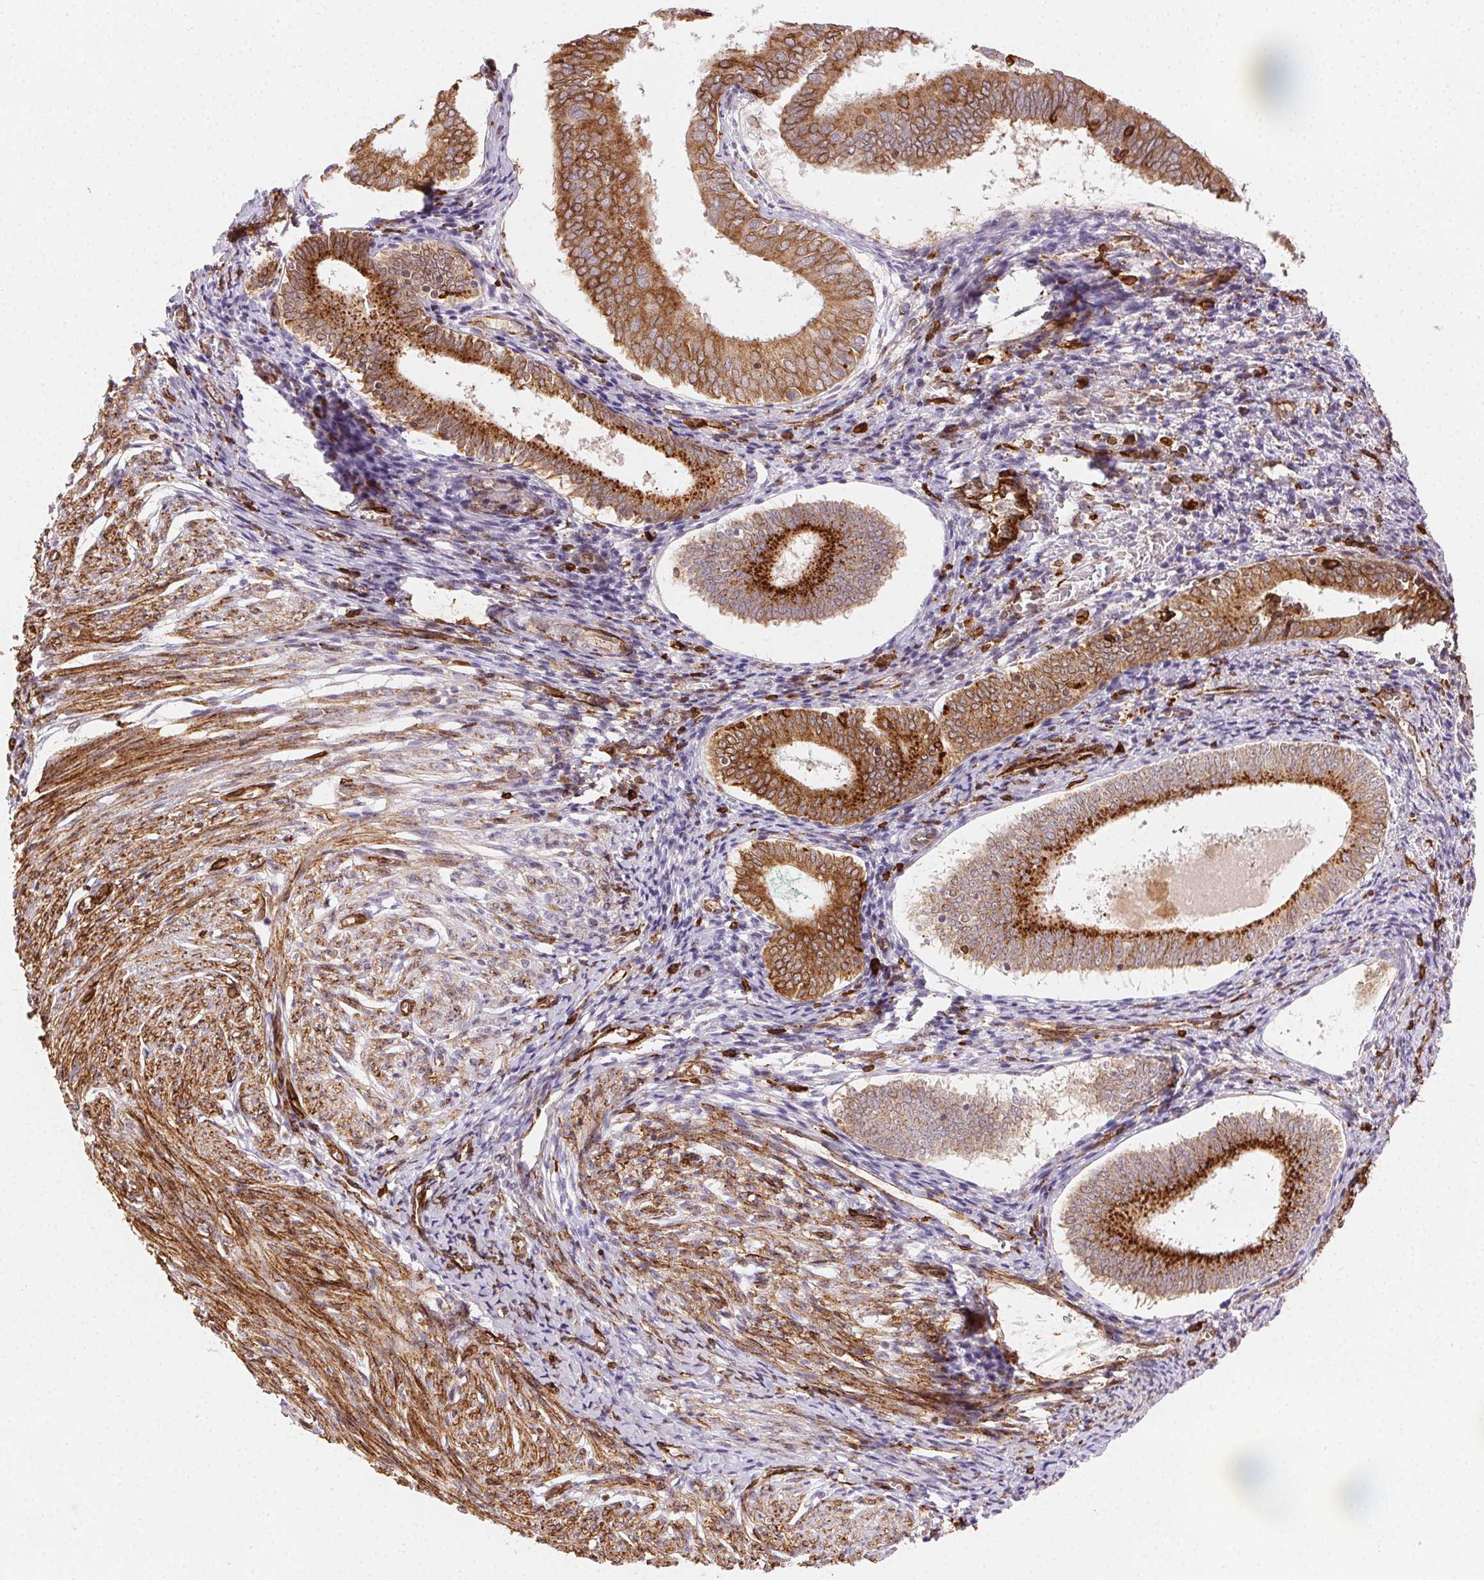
{"staining": {"intensity": "moderate", "quantity": "25%-75%", "location": "cytoplasmic/membranous"}, "tissue": "endometrium", "cell_type": "Cells in endometrial stroma", "image_type": "normal", "snomed": [{"axis": "morphology", "description": "Normal tissue, NOS"}, {"axis": "topography", "description": "Endometrium"}], "caption": "A medium amount of moderate cytoplasmic/membranous expression is appreciated in about 25%-75% of cells in endometrial stroma in unremarkable endometrium. The protein is shown in brown color, while the nuclei are stained blue.", "gene": "RNASET2", "patient": {"sex": "female", "age": 50}}